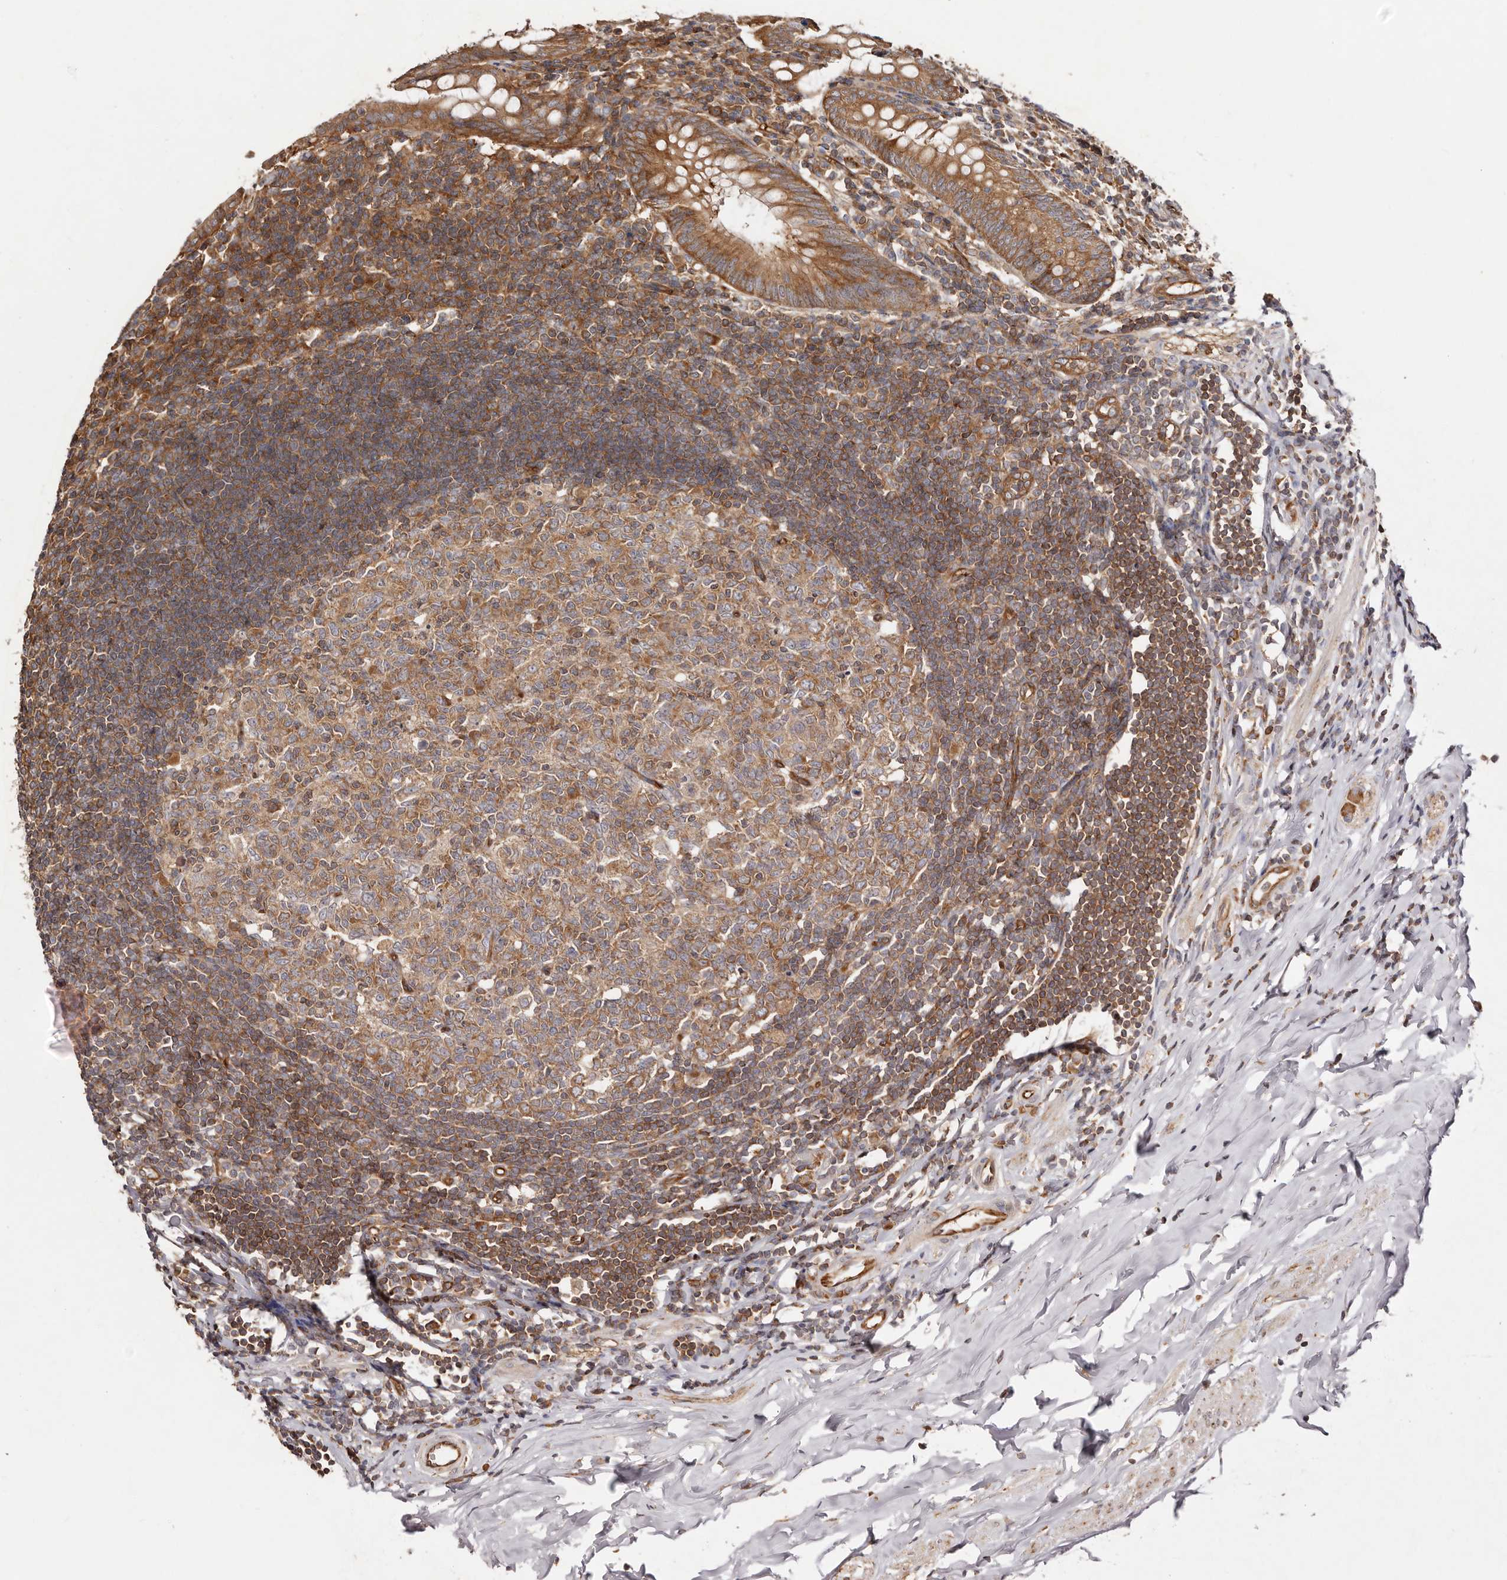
{"staining": {"intensity": "strong", "quantity": ">75%", "location": "cytoplasmic/membranous"}, "tissue": "appendix", "cell_type": "Glandular cells", "image_type": "normal", "snomed": [{"axis": "morphology", "description": "Normal tissue, NOS"}, {"axis": "topography", "description": "Appendix"}], "caption": "High-power microscopy captured an immunohistochemistry micrograph of unremarkable appendix, revealing strong cytoplasmic/membranous positivity in approximately >75% of glandular cells. Using DAB (3,3'-diaminobenzidine) (brown) and hematoxylin (blue) stains, captured at high magnification using brightfield microscopy.", "gene": "RPS6", "patient": {"sex": "female", "age": 54}}